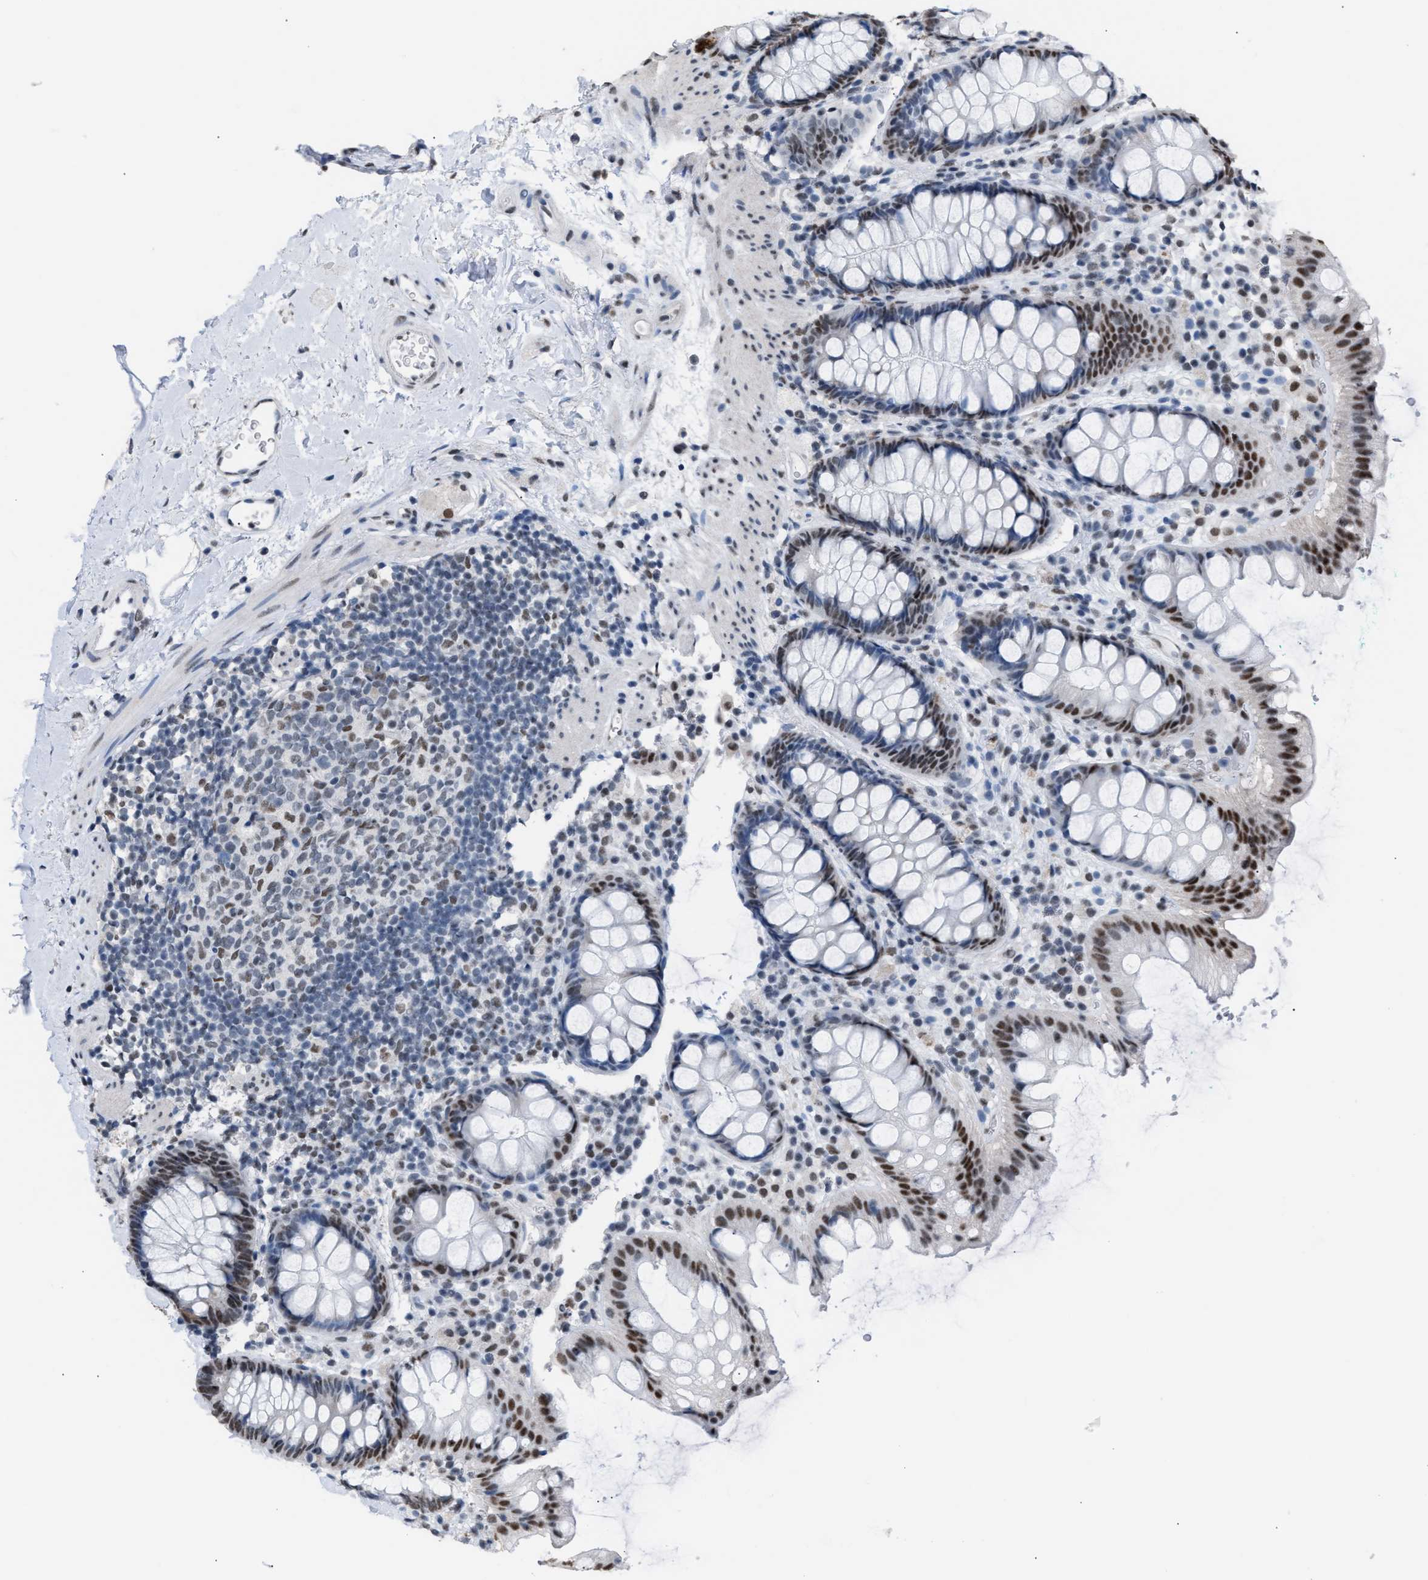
{"staining": {"intensity": "strong", "quantity": "25%-75%", "location": "nuclear"}, "tissue": "rectum", "cell_type": "Glandular cells", "image_type": "normal", "snomed": [{"axis": "morphology", "description": "Normal tissue, NOS"}, {"axis": "topography", "description": "Rectum"}], "caption": "Immunohistochemistry (IHC) of benign rectum exhibits high levels of strong nuclear staining in about 25%-75% of glandular cells.", "gene": "CCAR2", "patient": {"sex": "female", "age": 65}}